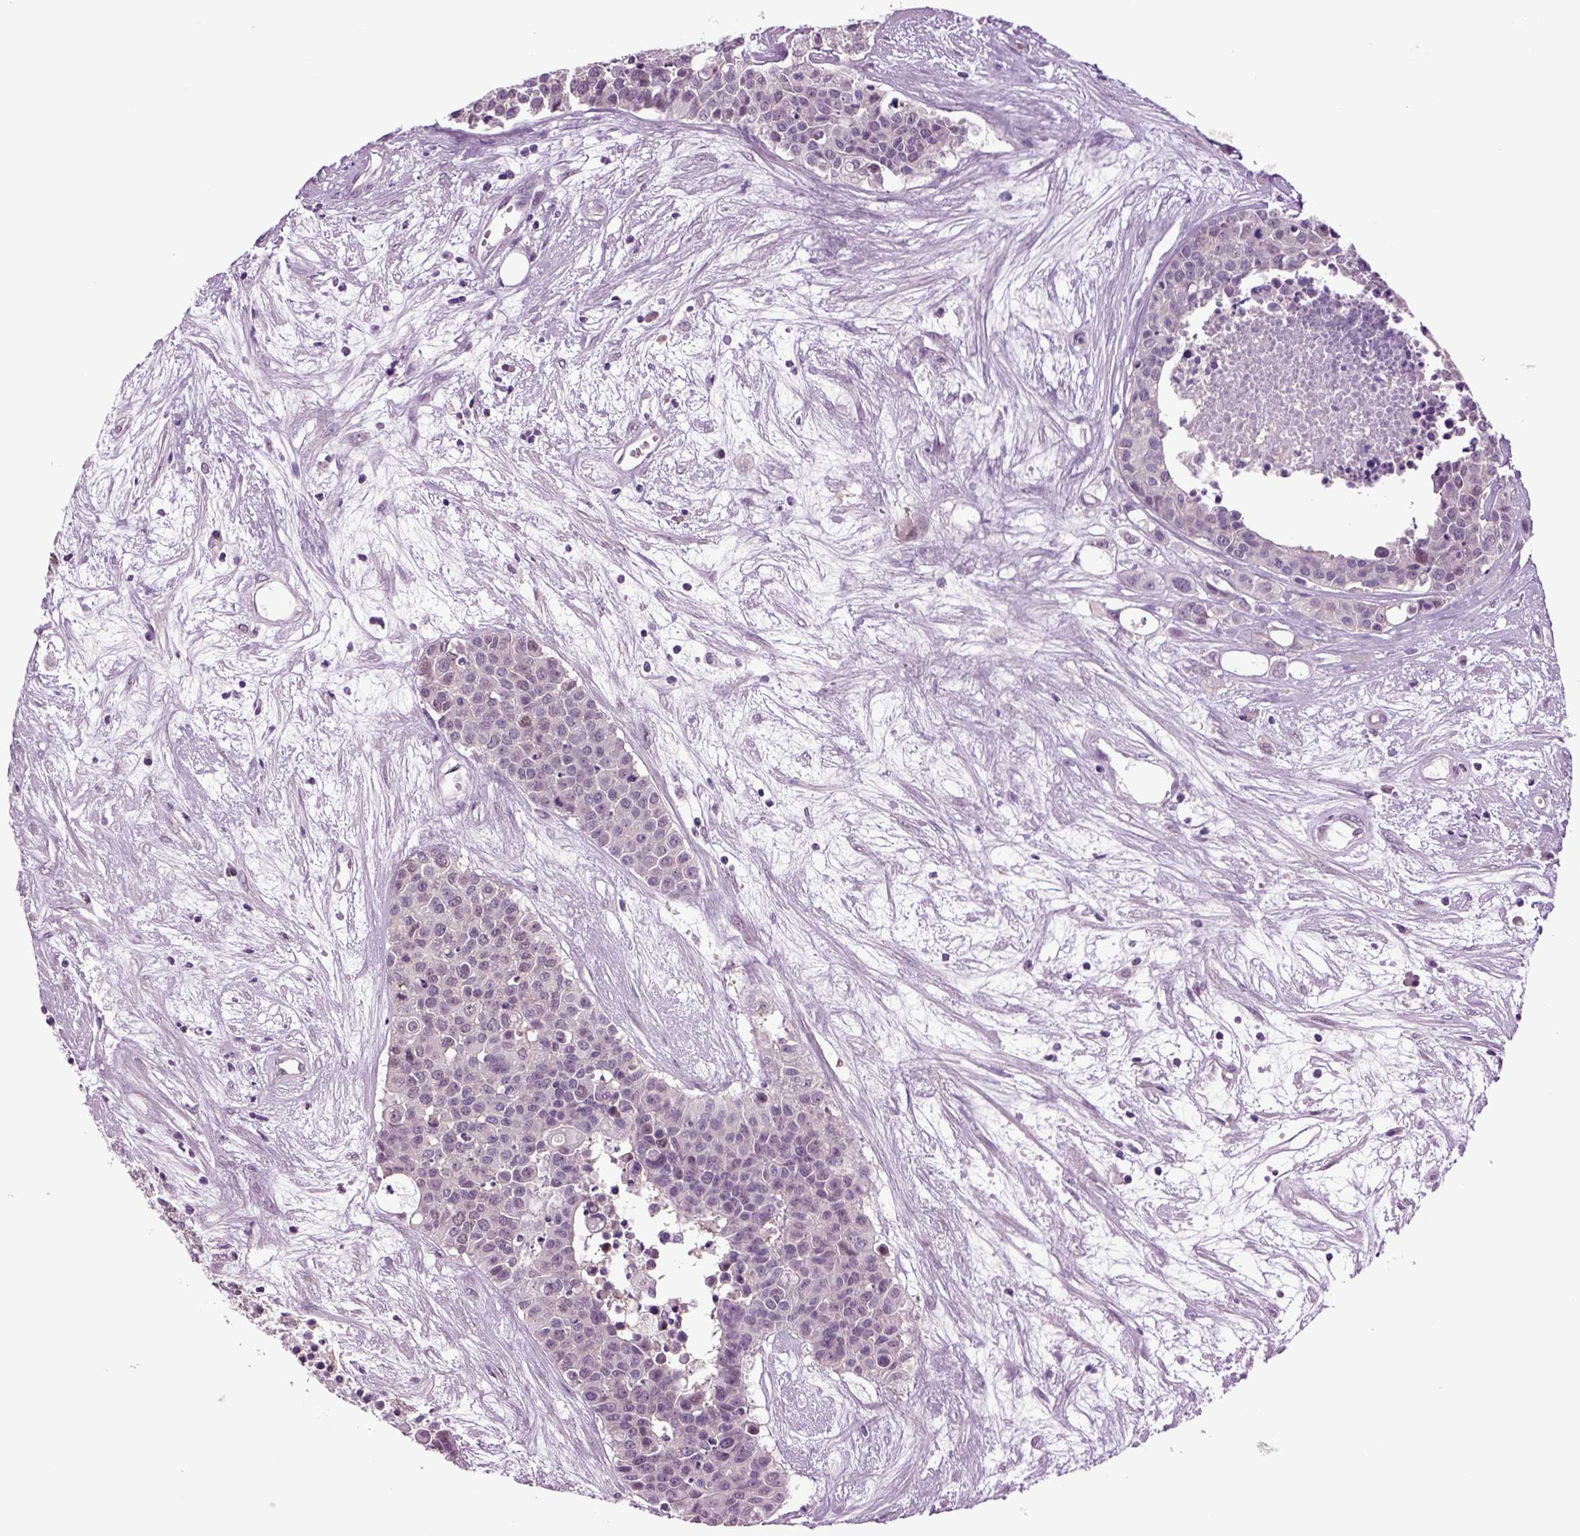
{"staining": {"intensity": "negative", "quantity": "none", "location": "none"}, "tissue": "carcinoid", "cell_type": "Tumor cells", "image_type": "cancer", "snomed": [{"axis": "morphology", "description": "Carcinoid, malignant, NOS"}, {"axis": "topography", "description": "Colon"}], "caption": "Tumor cells show no significant staining in carcinoid.", "gene": "PLCH2", "patient": {"sex": "male", "age": 81}}